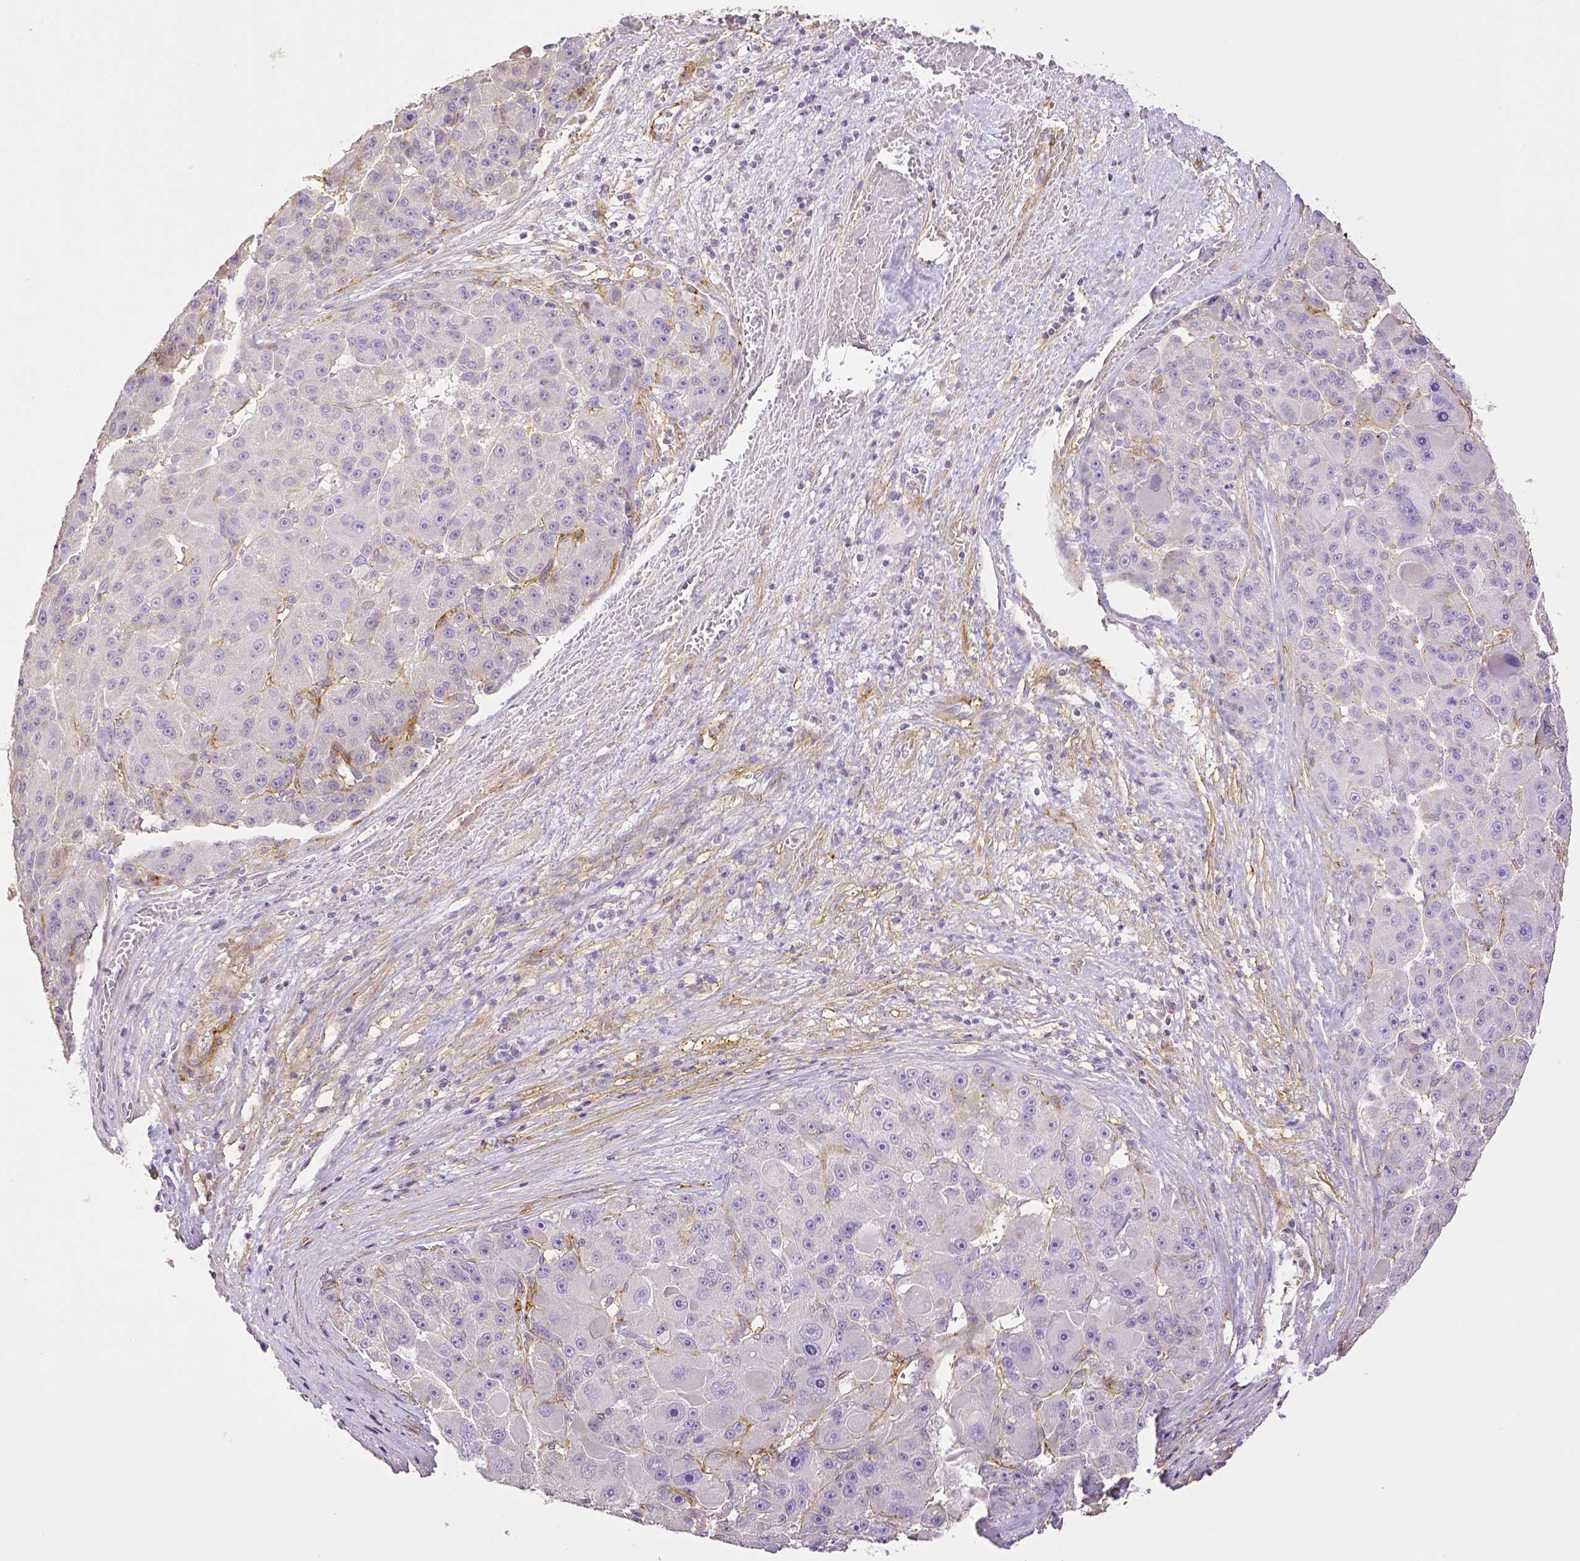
{"staining": {"intensity": "negative", "quantity": "none", "location": "none"}, "tissue": "liver cancer", "cell_type": "Tumor cells", "image_type": "cancer", "snomed": [{"axis": "morphology", "description": "Carcinoma, Hepatocellular, NOS"}, {"axis": "topography", "description": "Liver"}], "caption": "This is an immunohistochemistry micrograph of human liver cancer. There is no expression in tumor cells.", "gene": "THY1", "patient": {"sex": "male", "age": 76}}